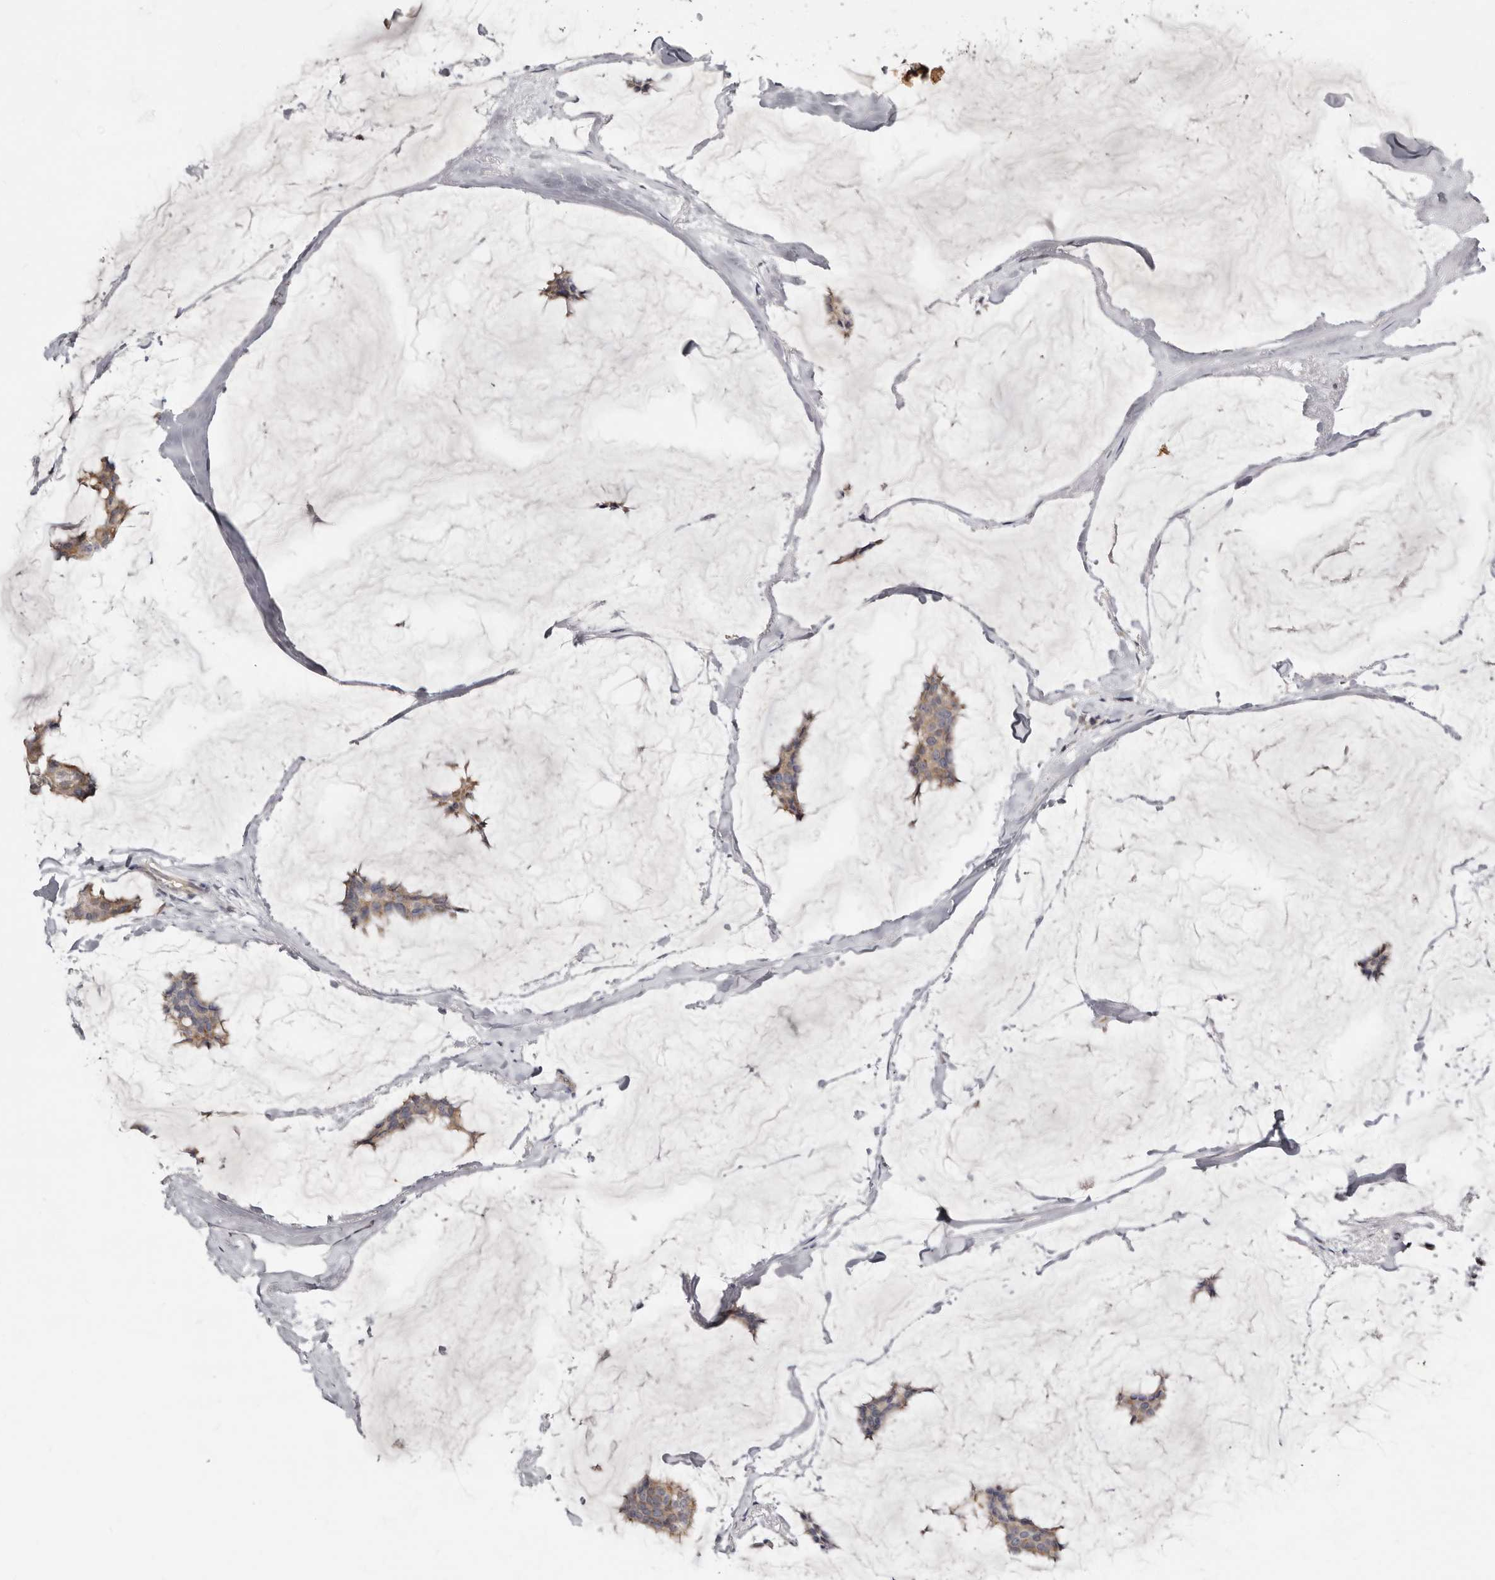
{"staining": {"intensity": "weak", "quantity": "25%-75%", "location": "cytoplasmic/membranous"}, "tissue": "breast cancer", "cell_type": "Tumor cells", "image_type": "cancer", "snomed": [{"axis": "morphology", "description": "Duct carcinoma"}, {"axis": "topography", "description": "Breast"}], "caption": "Protein expression analysis of human intraductal carcinoma (breast) reveals weak cytoplasmic/membranous expression in approximately 25%-75% of tumor cells. (Brightfield microscopy of DAB IHC at high magnification).", "gene": "KLHL4", "patient": {"sex": "female", "age": 93}}